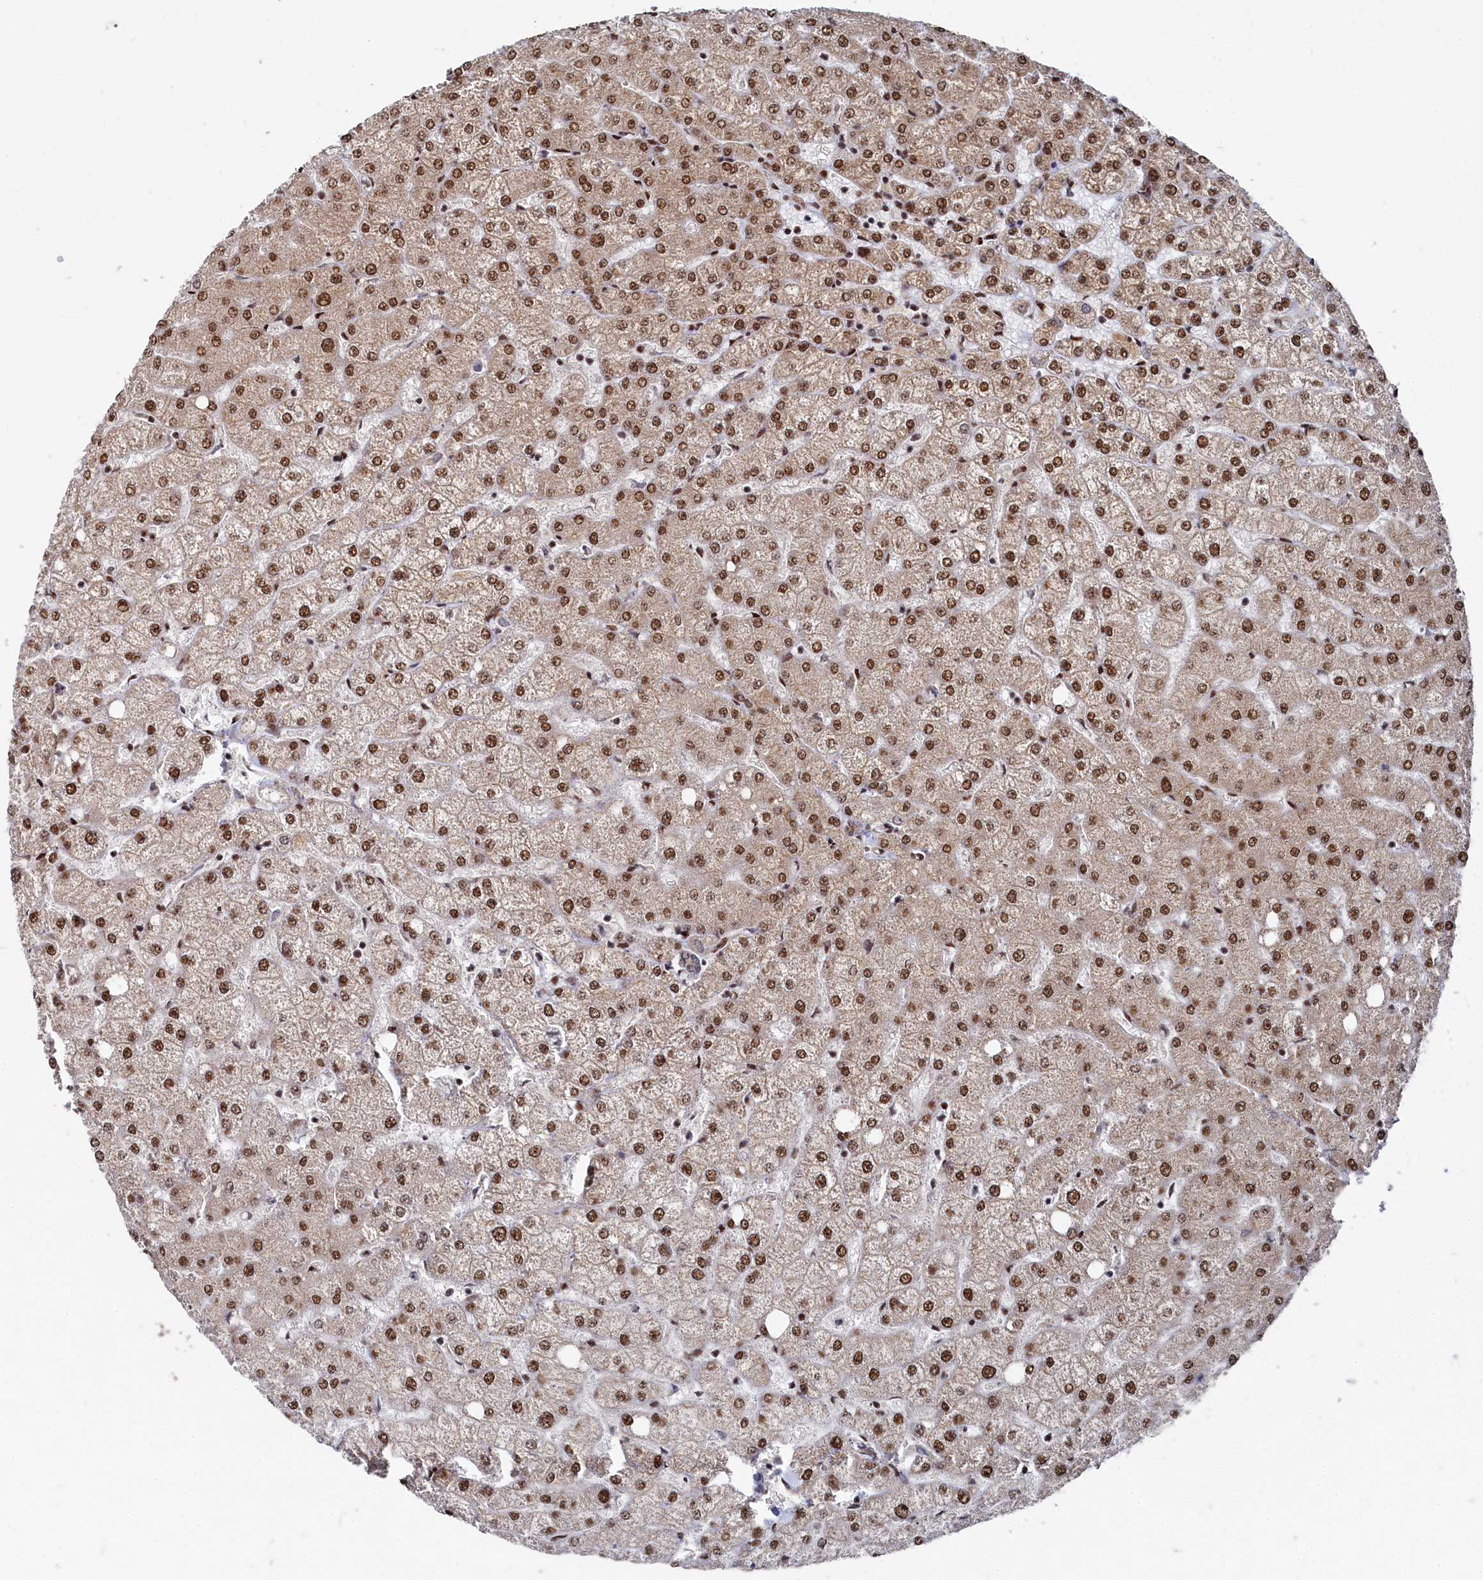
{"staining": {"intensity": "moderate", "quantity": ">75%", "location": "nuclear"}, "tissue": "liver", "cell_type": "Cholangiocytes", "image_type": "normal", "snomed": [{"axis": "morphology", "description": "Normal tissue, NOS"}, {"axis": "topography", "description": "Liver"}], "caption": "This image displays unremarkable liver stained with IHC to label a protein in brown. The nuclear of cholangiocytes show moderate positivity for the protein. Nuclei are counter-stained blue.", "gene": "BUB3", "patient": {"sex": "female", "age": 54}}